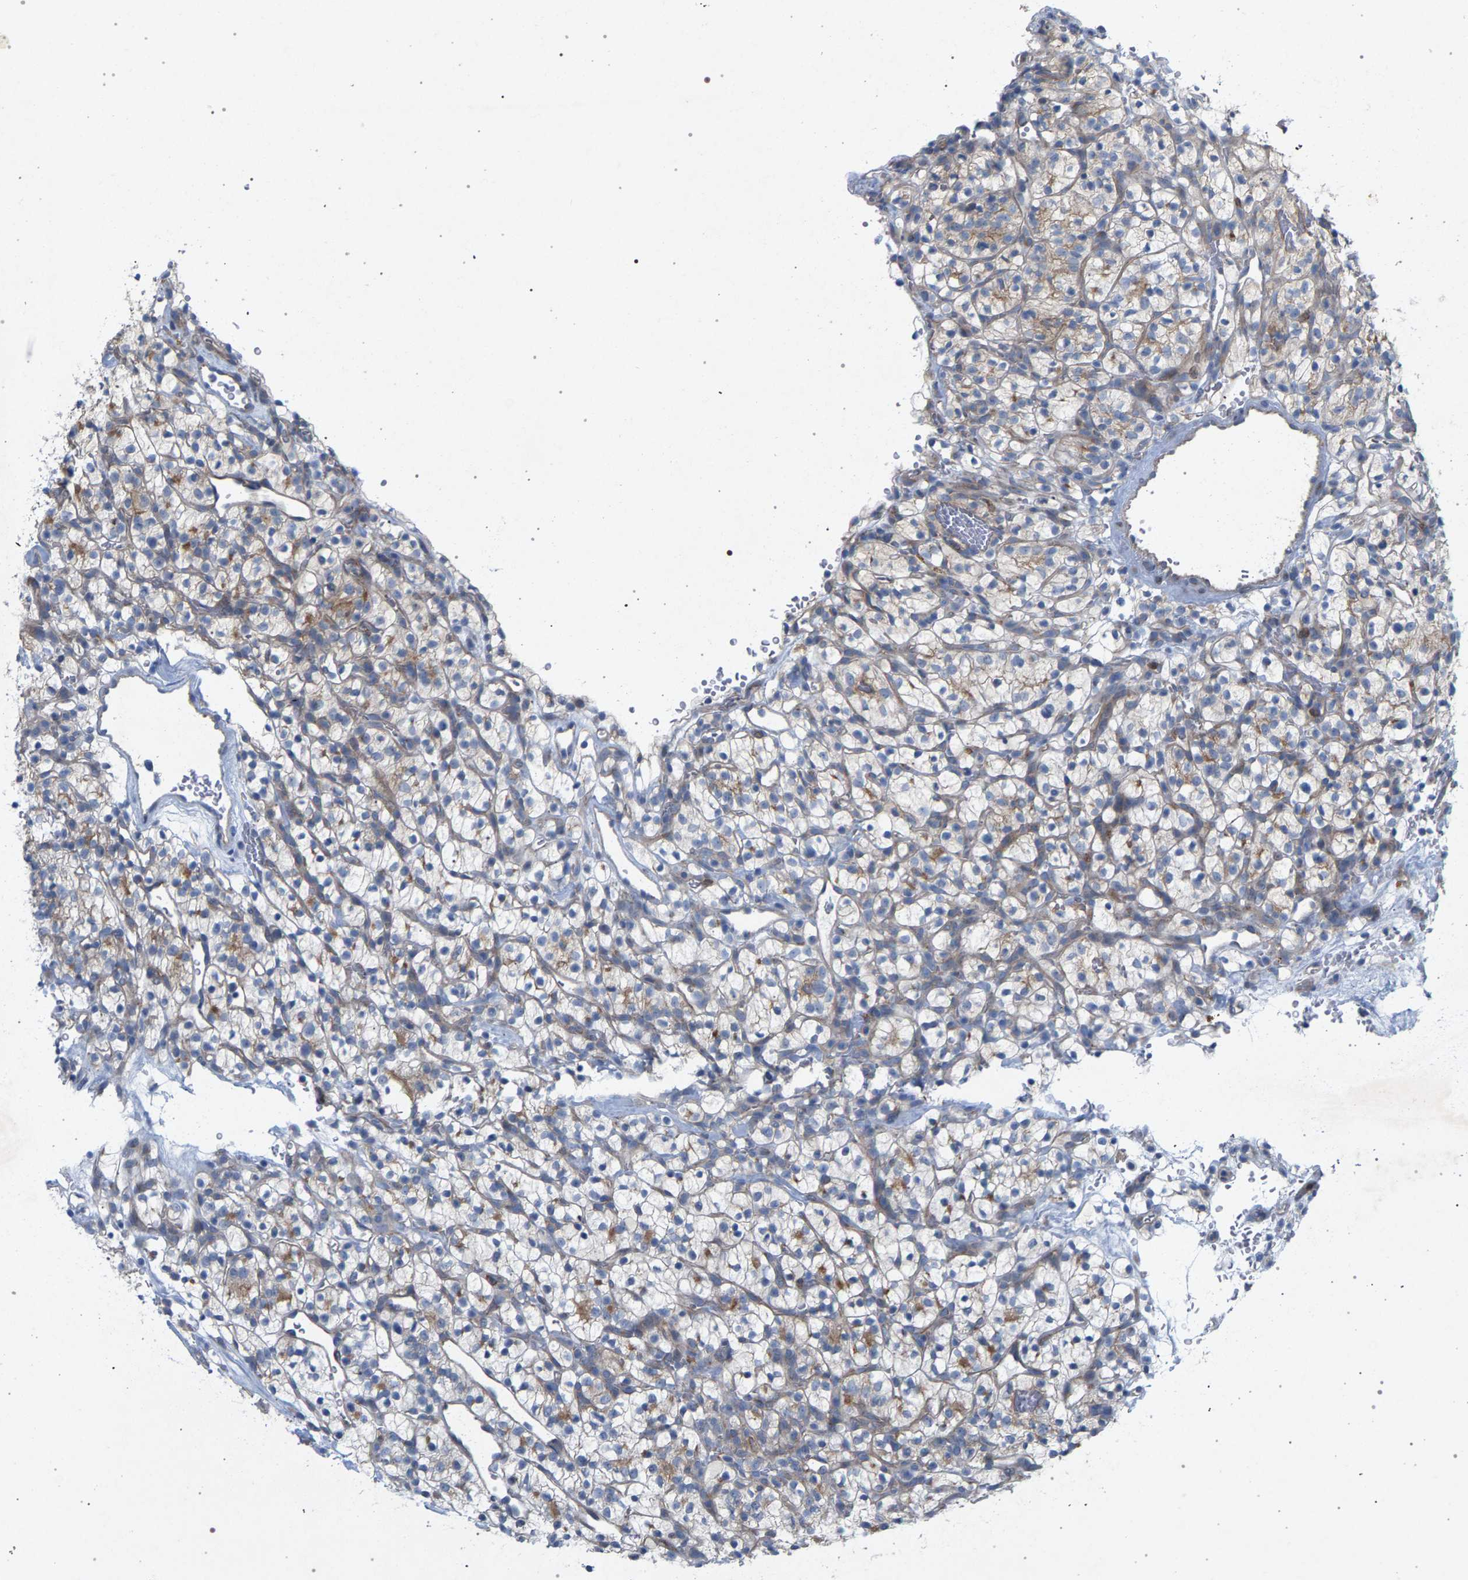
{"staining": {"intensity": "weak", "quantity": "25%-75%", "location": "cytoplasmic/membranous"}, "tissue": "renal cancer", "cell_type": "Tumor cells", "image_type": "cancer", "snomed": [{"axis": "morphology", "description": "Adenocarcinoma, NOS"}, {"axis": "topography", "description": "Kidney"}], "caption": "Renal adenocarcinoma stained with a protein marker displays weak staining in tumor cells.", "gene": "MAMDC2", "patient": {"sex": "female", "age": 57}}